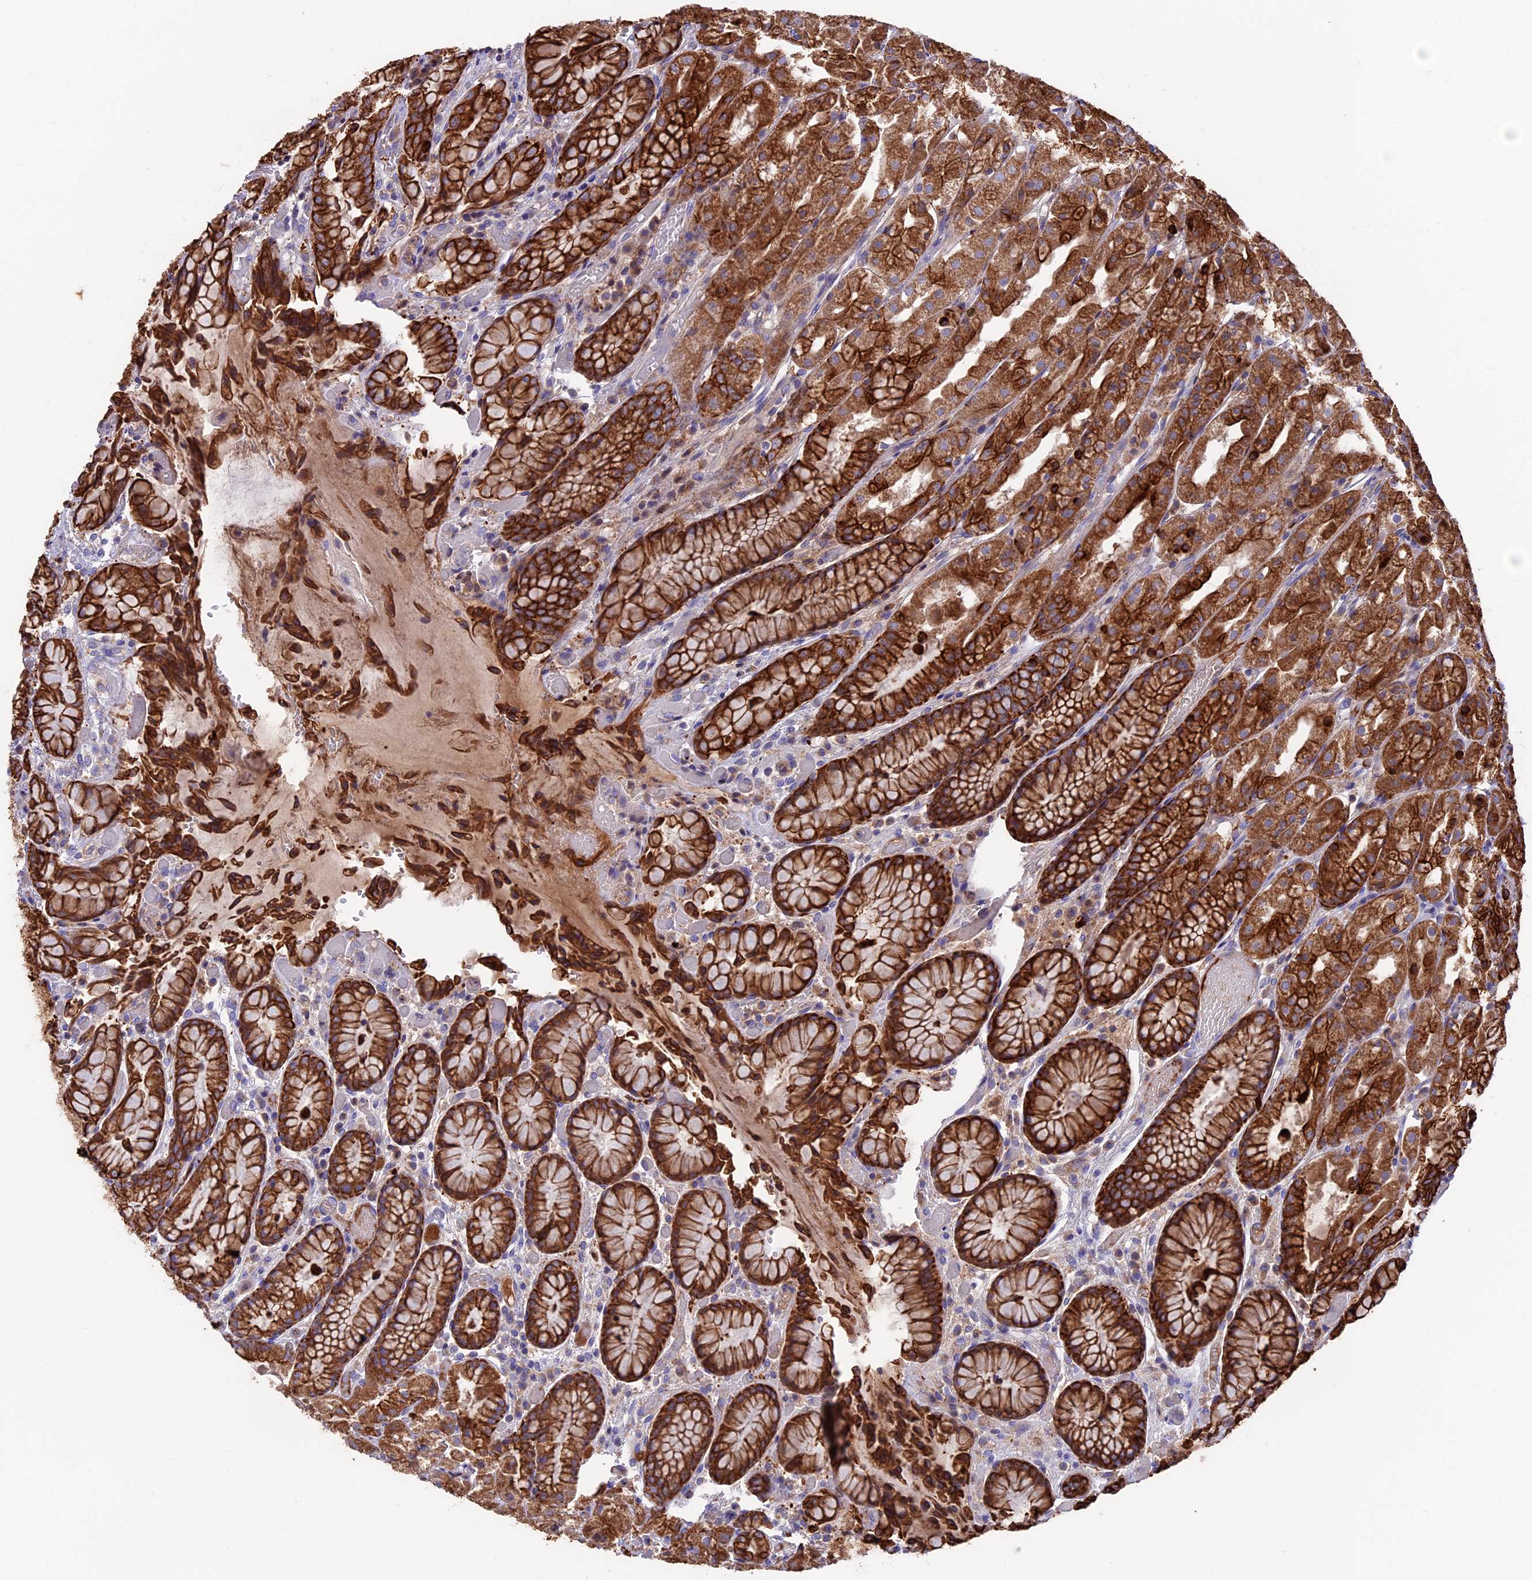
{"staining": {"intensity": "strong", "quantity": ">75%", "location": "cytoplasmic/membranous"}, "tissue": "stomach", "cell_type": "Glandular cells", "image_type": "normal", "snomed": [{"axis": "morphology", "description": "Normal tissue, NOS"}, {"axis": "topography", "description": "Stomach, upper"}], "caption": "DAB immunohistochemical staining of benign human stomach exhibits strong cytoplasmic/membranous protein positivity in approximately >75% of glandular cells. Using DAB (3,3'-diaminobenzidine) (brown) and hematoxylin (blue) stains, captured at high magnification using brightfield microscopy.", "gene": "PTPN9", "patient": {"sex": "male", "age": 72}}